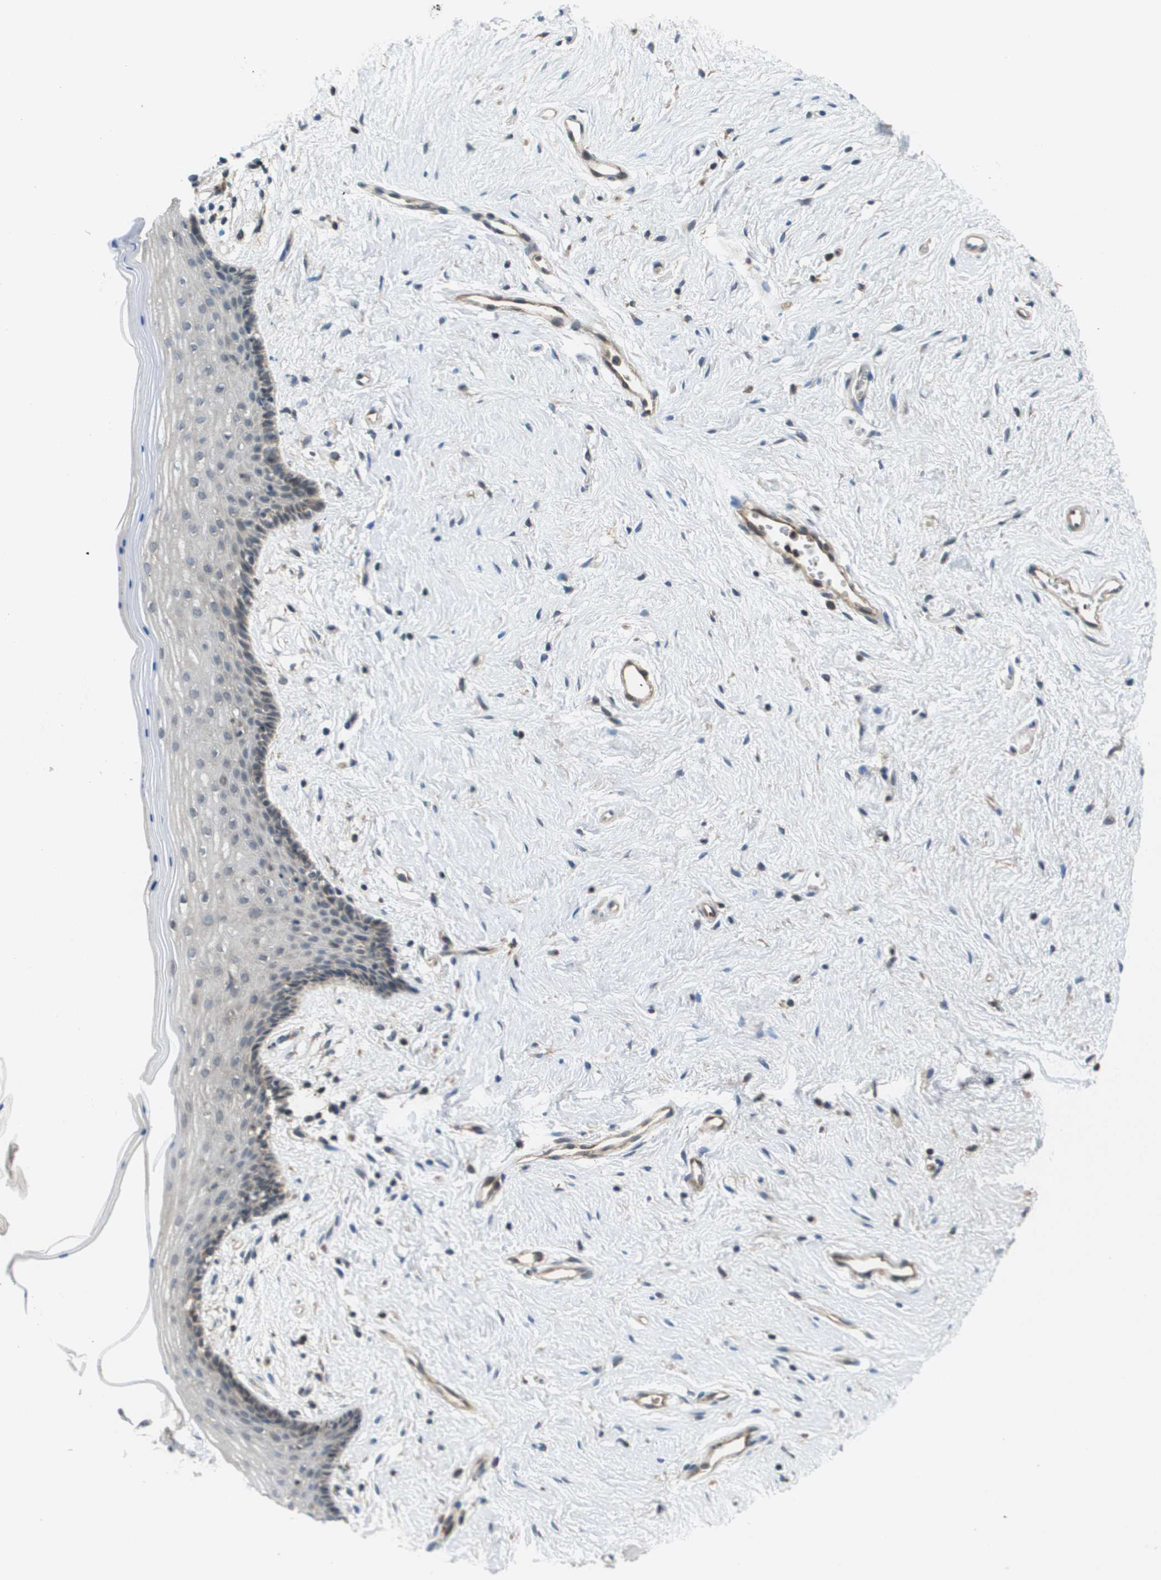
{"staining": {"intensity": "weak", "quantity": "25%-75%", "location": "cytoplasmic/membranous"}, "tissue": "vagina", "cell_type": "Squamous epithelial cells", "image_type": "normal", "snomed": [{"axis": "morphology", "description": "Normal tissue, NOS"}, {"axis": "topography", "description": "Vagina"}], "caption": "Protein expression analysis of normal vagina displays weak cytoplasmic/membranous positivity in about 25%-75% of squamous epithelial cells.", "gene": "RBM38", "patient": {"sex": "female", "age": 44}}